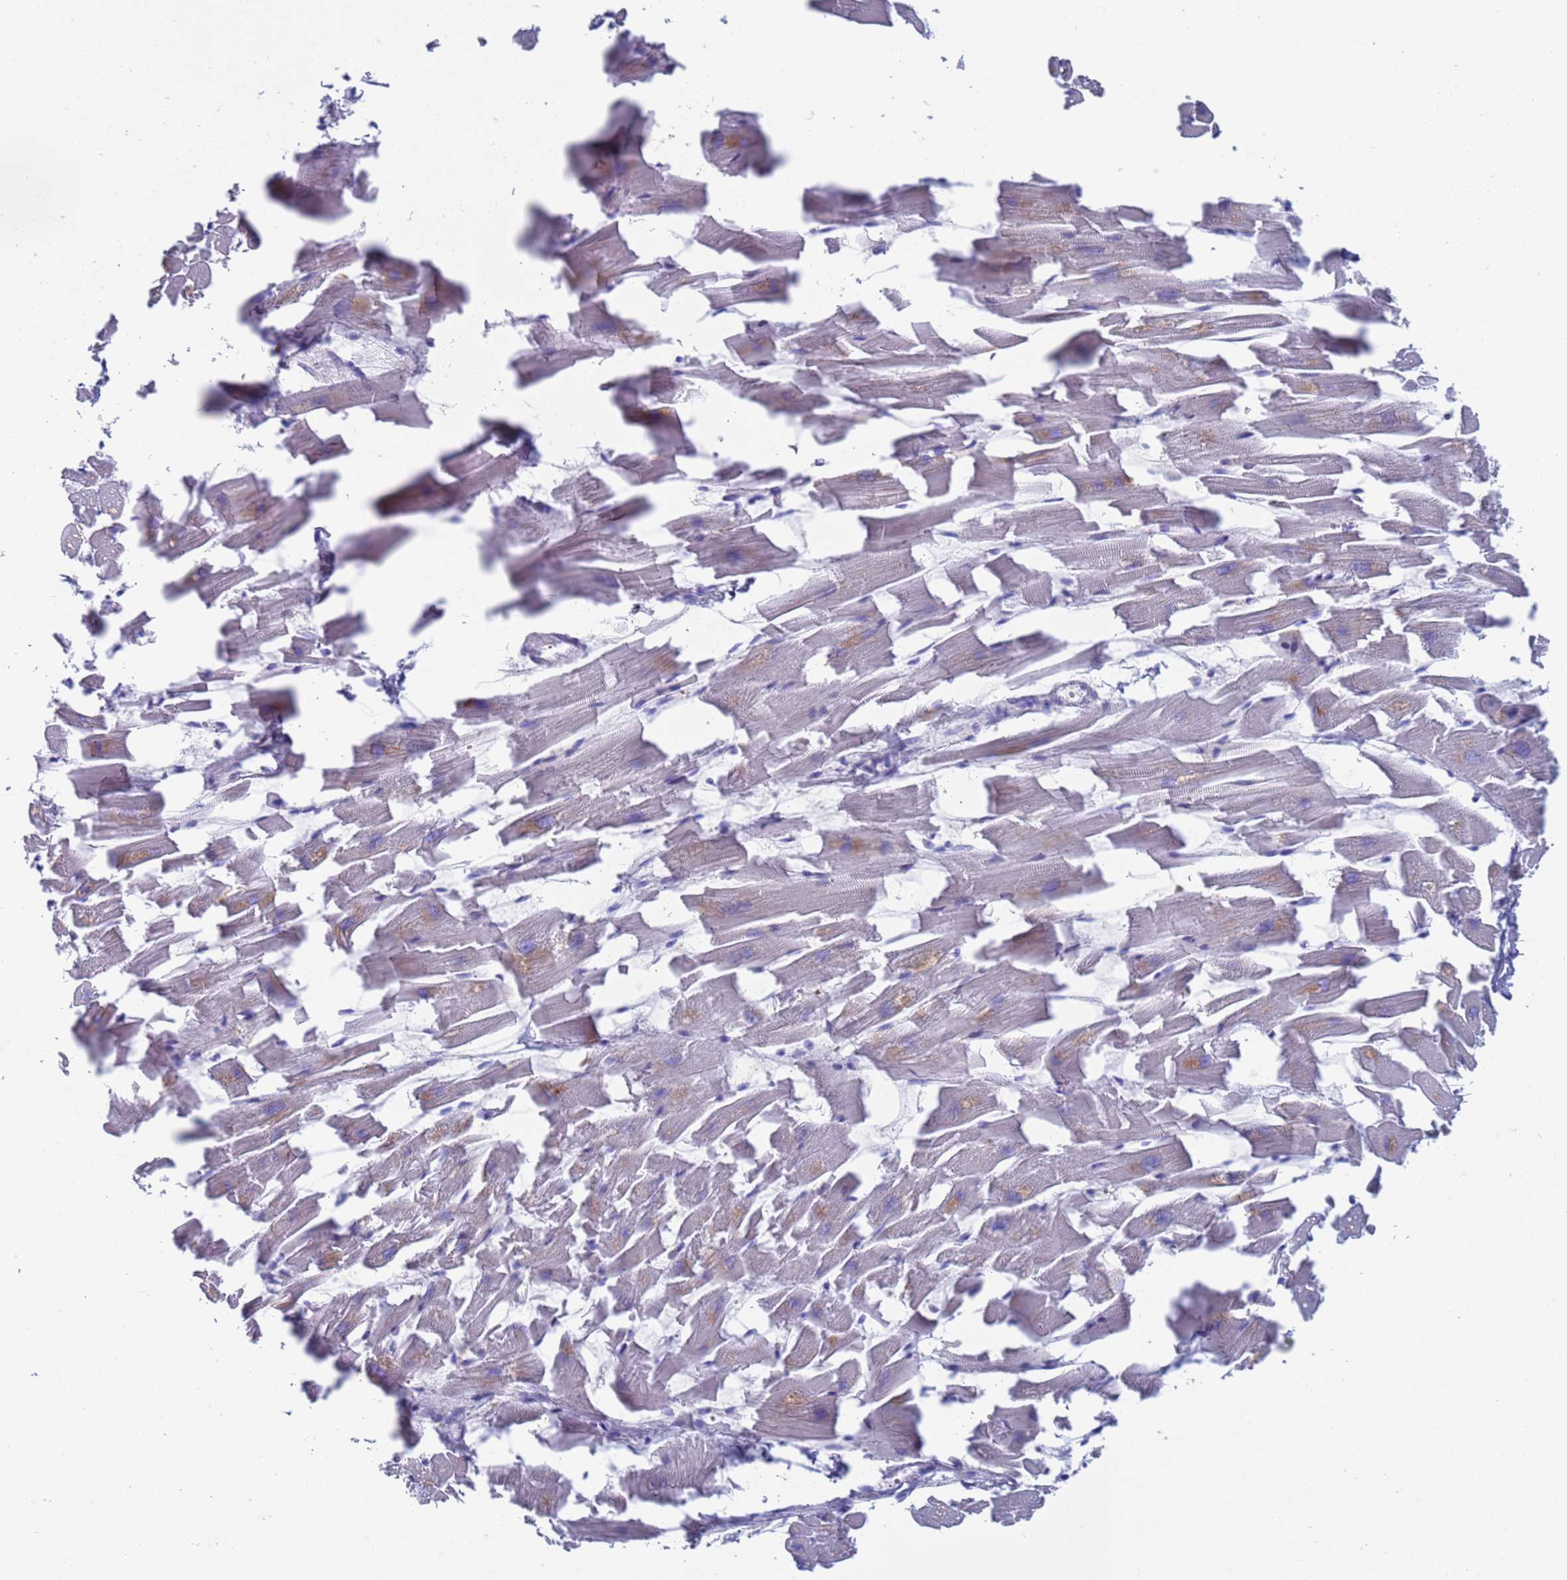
{"staining": {"intensity": "negative", "quantity": "none", "location": "none"}, "tissue": "heart muscle", "cell_type": "Cardiomyocytes", "image_type": "normal", "snomed": [{"axis": "morphology", "description": "Normal tissue, NOS"}, {"axis": "topography", "description": "Heart"}], "caption": "This image is of benign heart muscle stained with immunohistochemistry to label a protein in brown with the nuclei are counter-stained blue. There is no staining in cardiomyocytes. The staining was performed using DAB (3,3'-diaminobenzidine) to visualize the protein expression in brown, while the nuclei were stained in blue with hematoxylin (Magnification: 20x).", "gene": "PET117", "patient": {"sex": "female", "age": 64}}